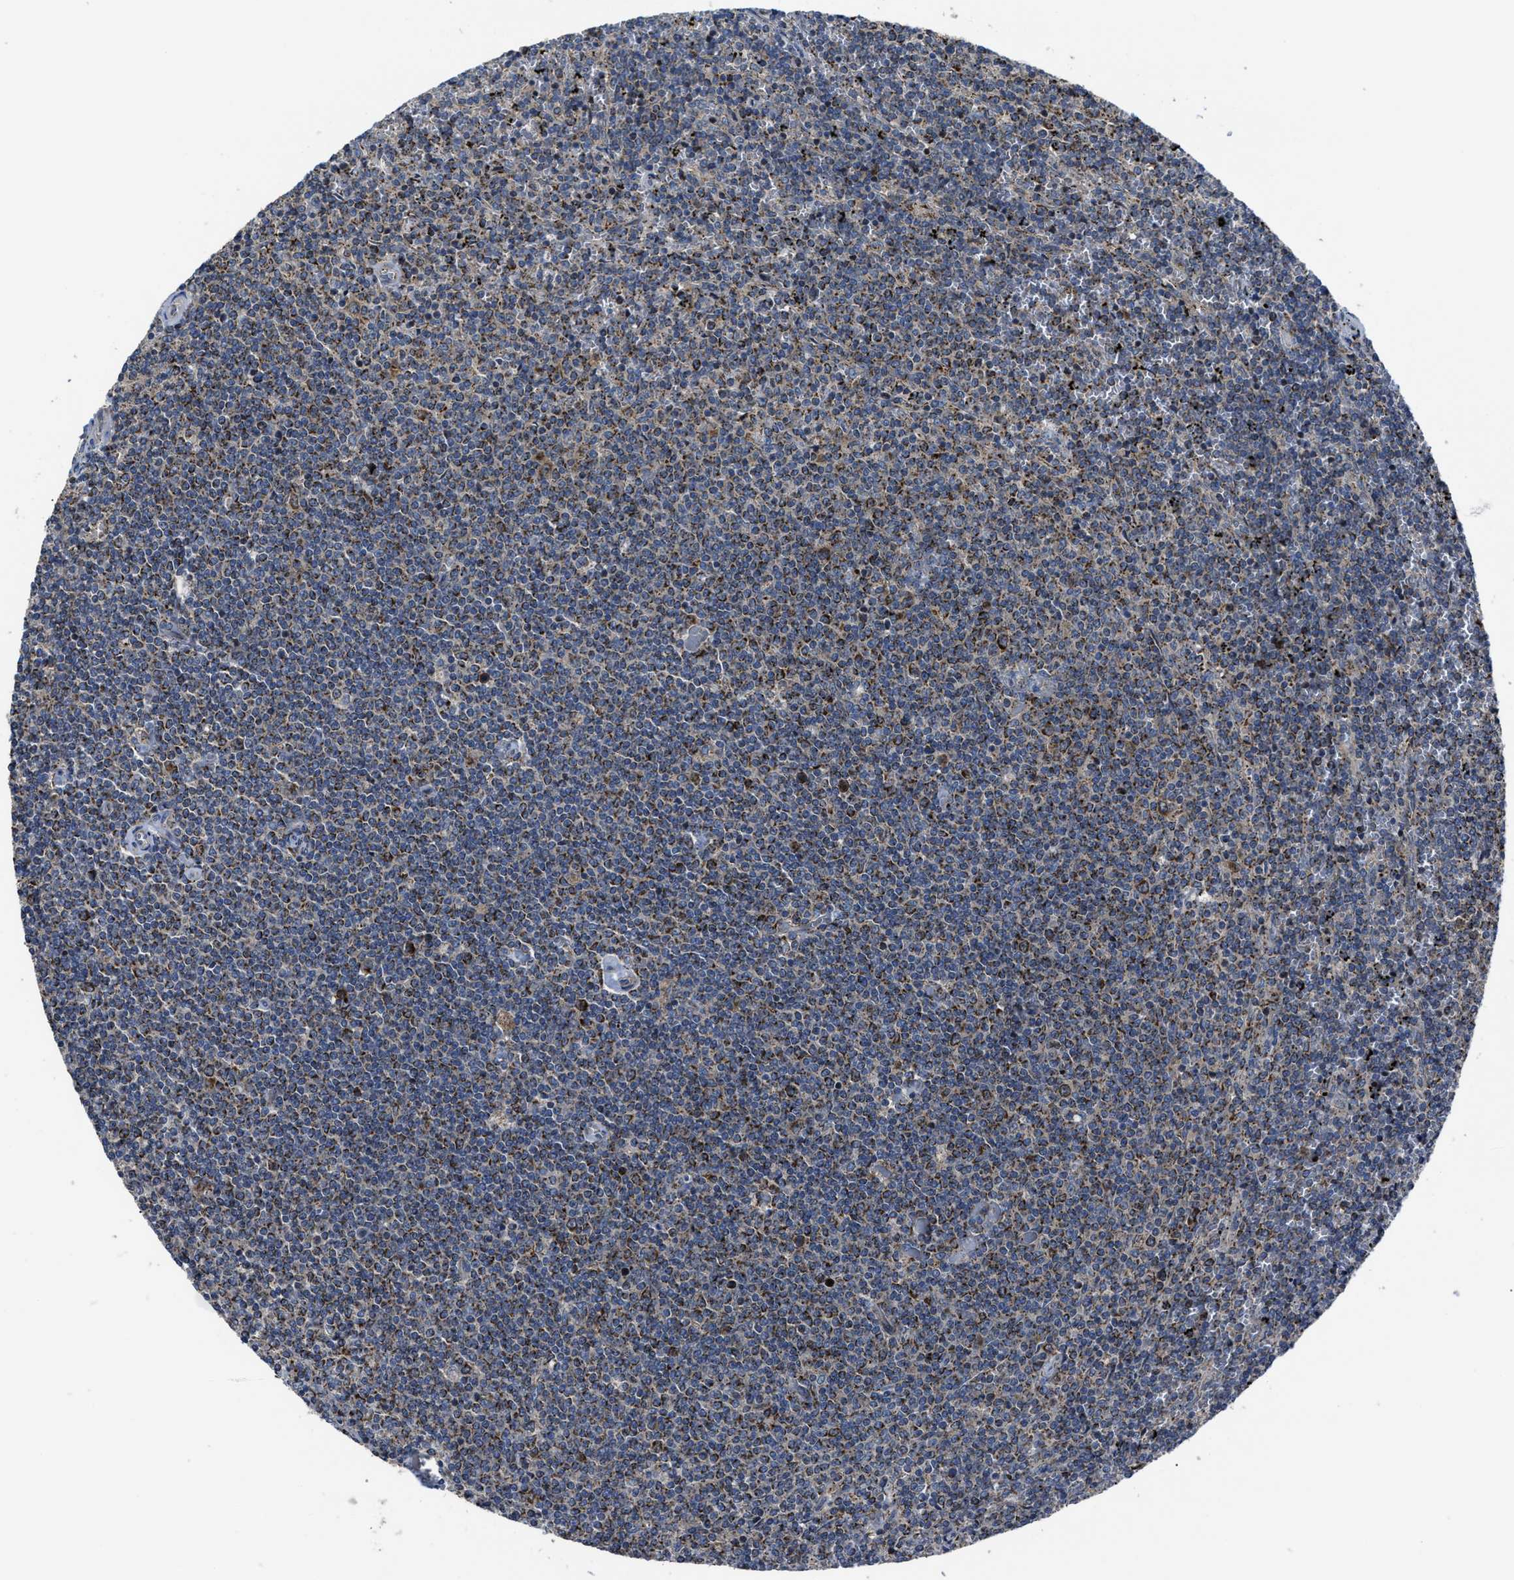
{"staining": {"intensity": "moderate", "quantity": "25%-75%", "location": "cytoplasmic/membranous"}, "tissue": "lymphoma", "cell_type": "Tumor cells", "image_type": "cancer", "snomed": [{"axis": "morphology", "description": "Malignant lymphoma, non-Hodgkin's type, Low grade"}, {"axis": "topography", "description": "Spleen"}], "caption": "DAB immunohistochemical staining of lymphoma shows moderate cytoplasmic/membranous protein staining in about 25%-75% of tumor cells.", "gene": "PASK", "patient": {"sex": "female", "age": 50}}